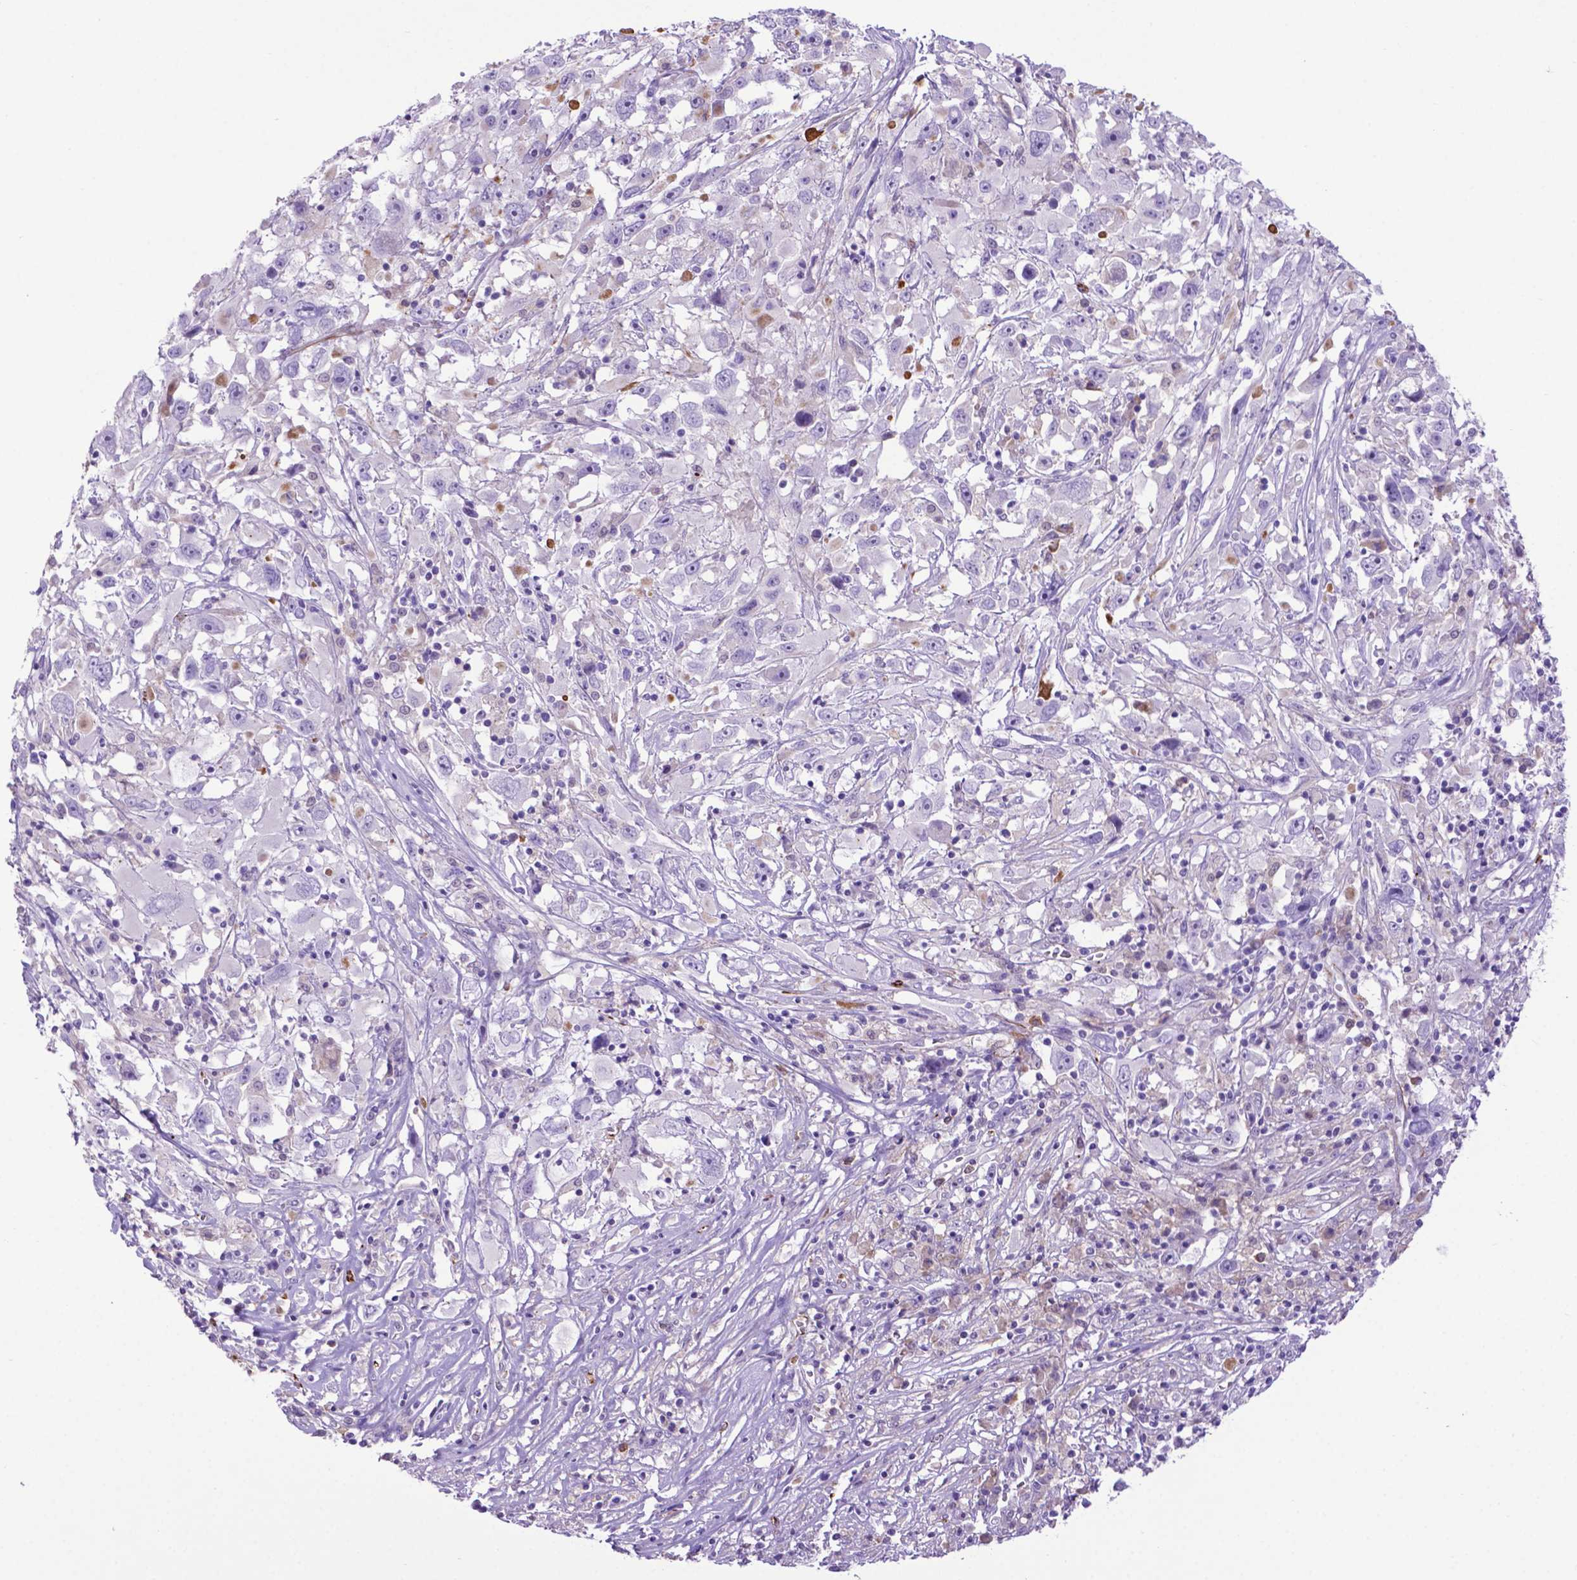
{"staining": {"intensity": "negative", "quantity": "none", "location": "none"}, "tissue": "melanoma", "cell_type": "Tumor cells", "image_type": "cancer", "snomed": [{"axis": "morphology", "description": "Malignant melanoma, Metastatic site"}, {"axis": "topography", "description": "Soft tissue"}], "caption": "High power microscopy micrograph of an immunohistochemistry image of melanoma, revealing no significant staining in tumor cells.", "gene": "LZTR1", "patient": {"sex": "male", "age": 50}}